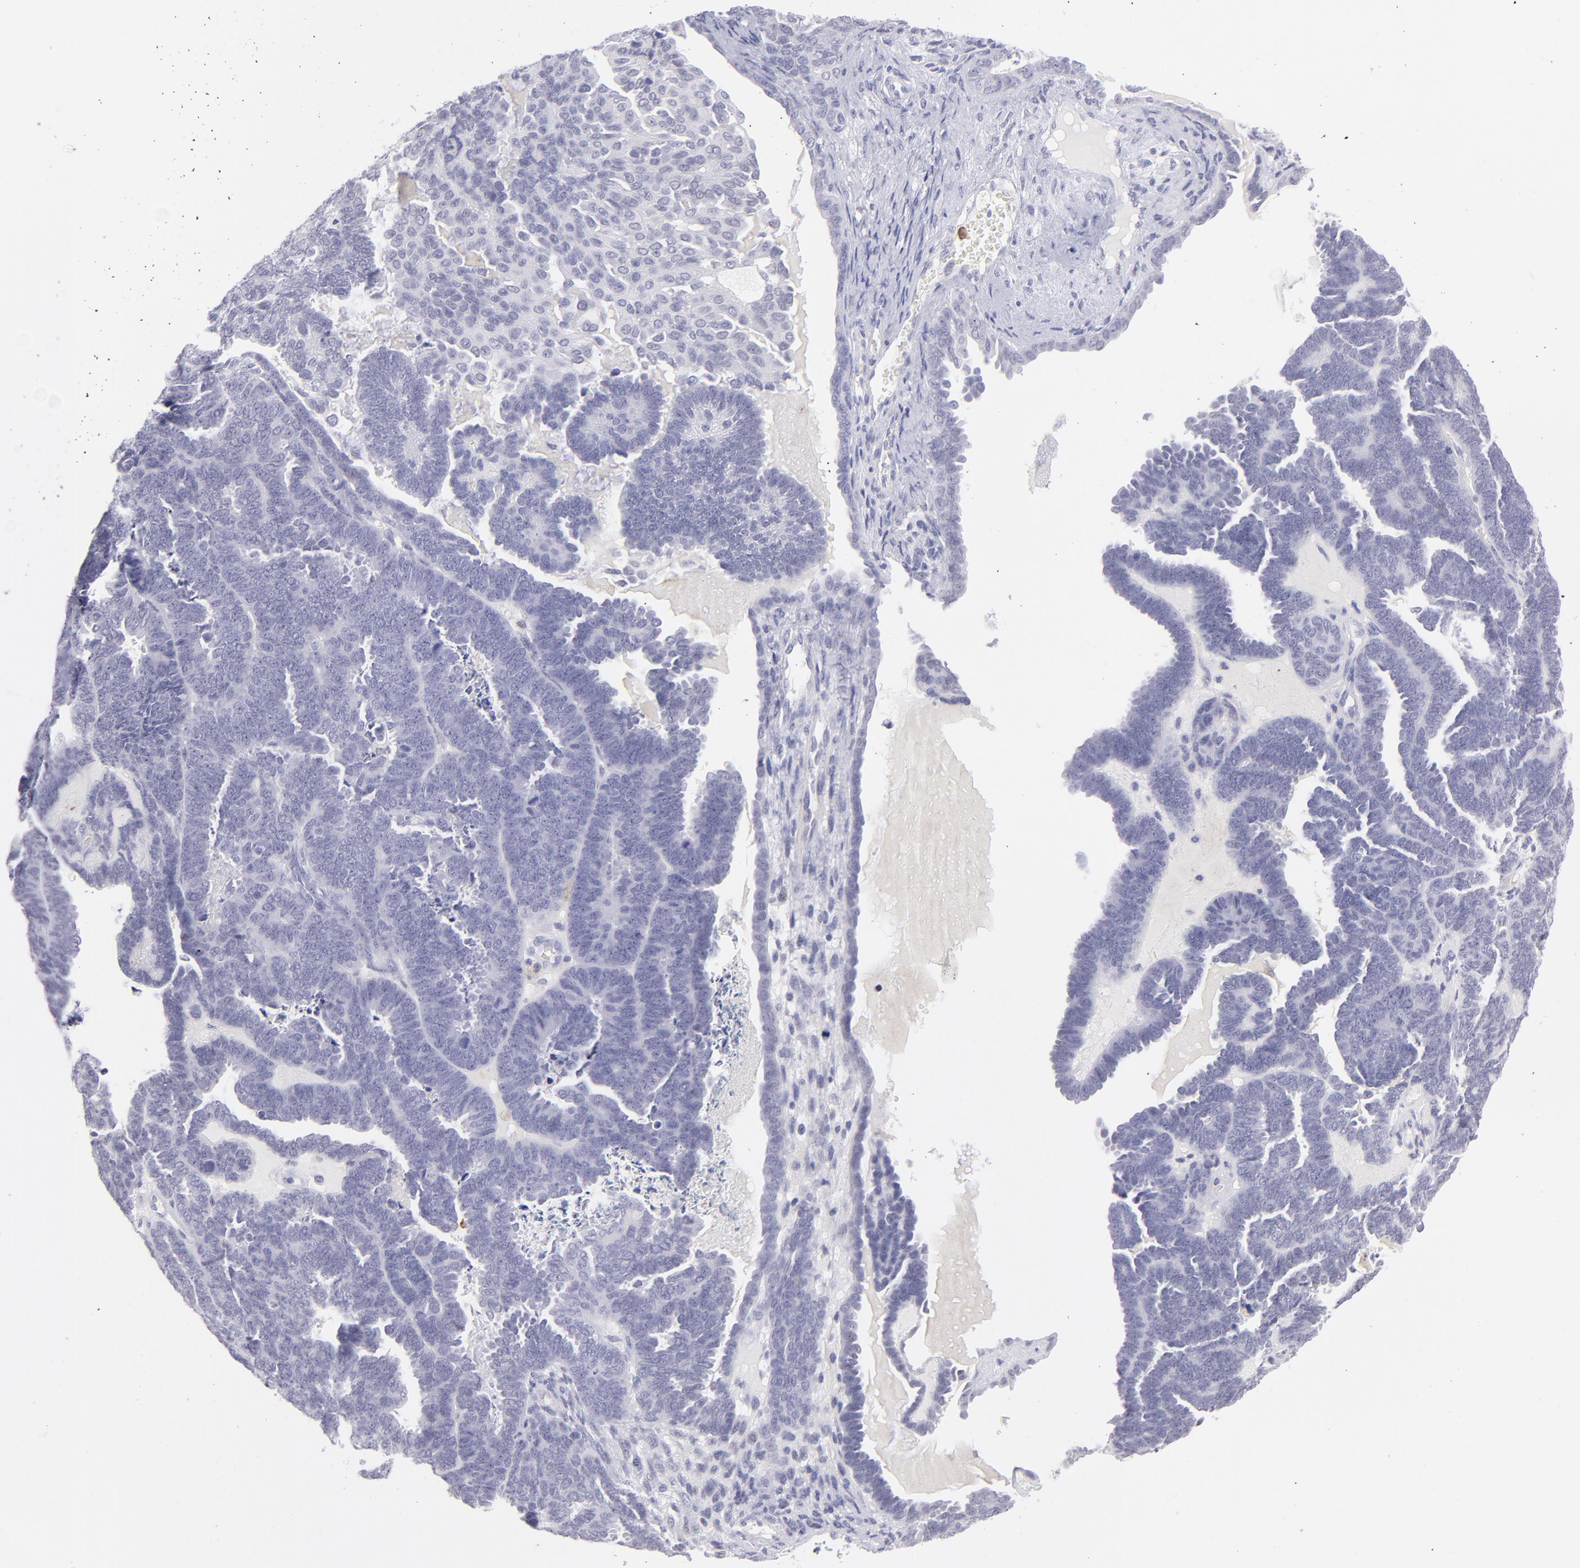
{"staining": {"intensity": "negative", "quantity": "none", "location": "none"}, "tissue": "endometrial cancer", "cell_type": "Tumor cells", "image_type": "cancer", "snomed": [{"axis": "morphology", "description": "Neoplasm, malignant, NOS"}, {"axis": "topography", "description": "Endometrium"}], "caption": "The immunohistochemistry (IHC) image has no significant expression in tumor cells of endometrial neoplasm (malignant) tissue. Brightfield microscopy of immunohistochemistry (IHC) stained with DAB (brown) and hematoxylin (blue), captured at high magnification.", "gene": "LTB4R", "patient": {"sex": "female", "age": 74}}